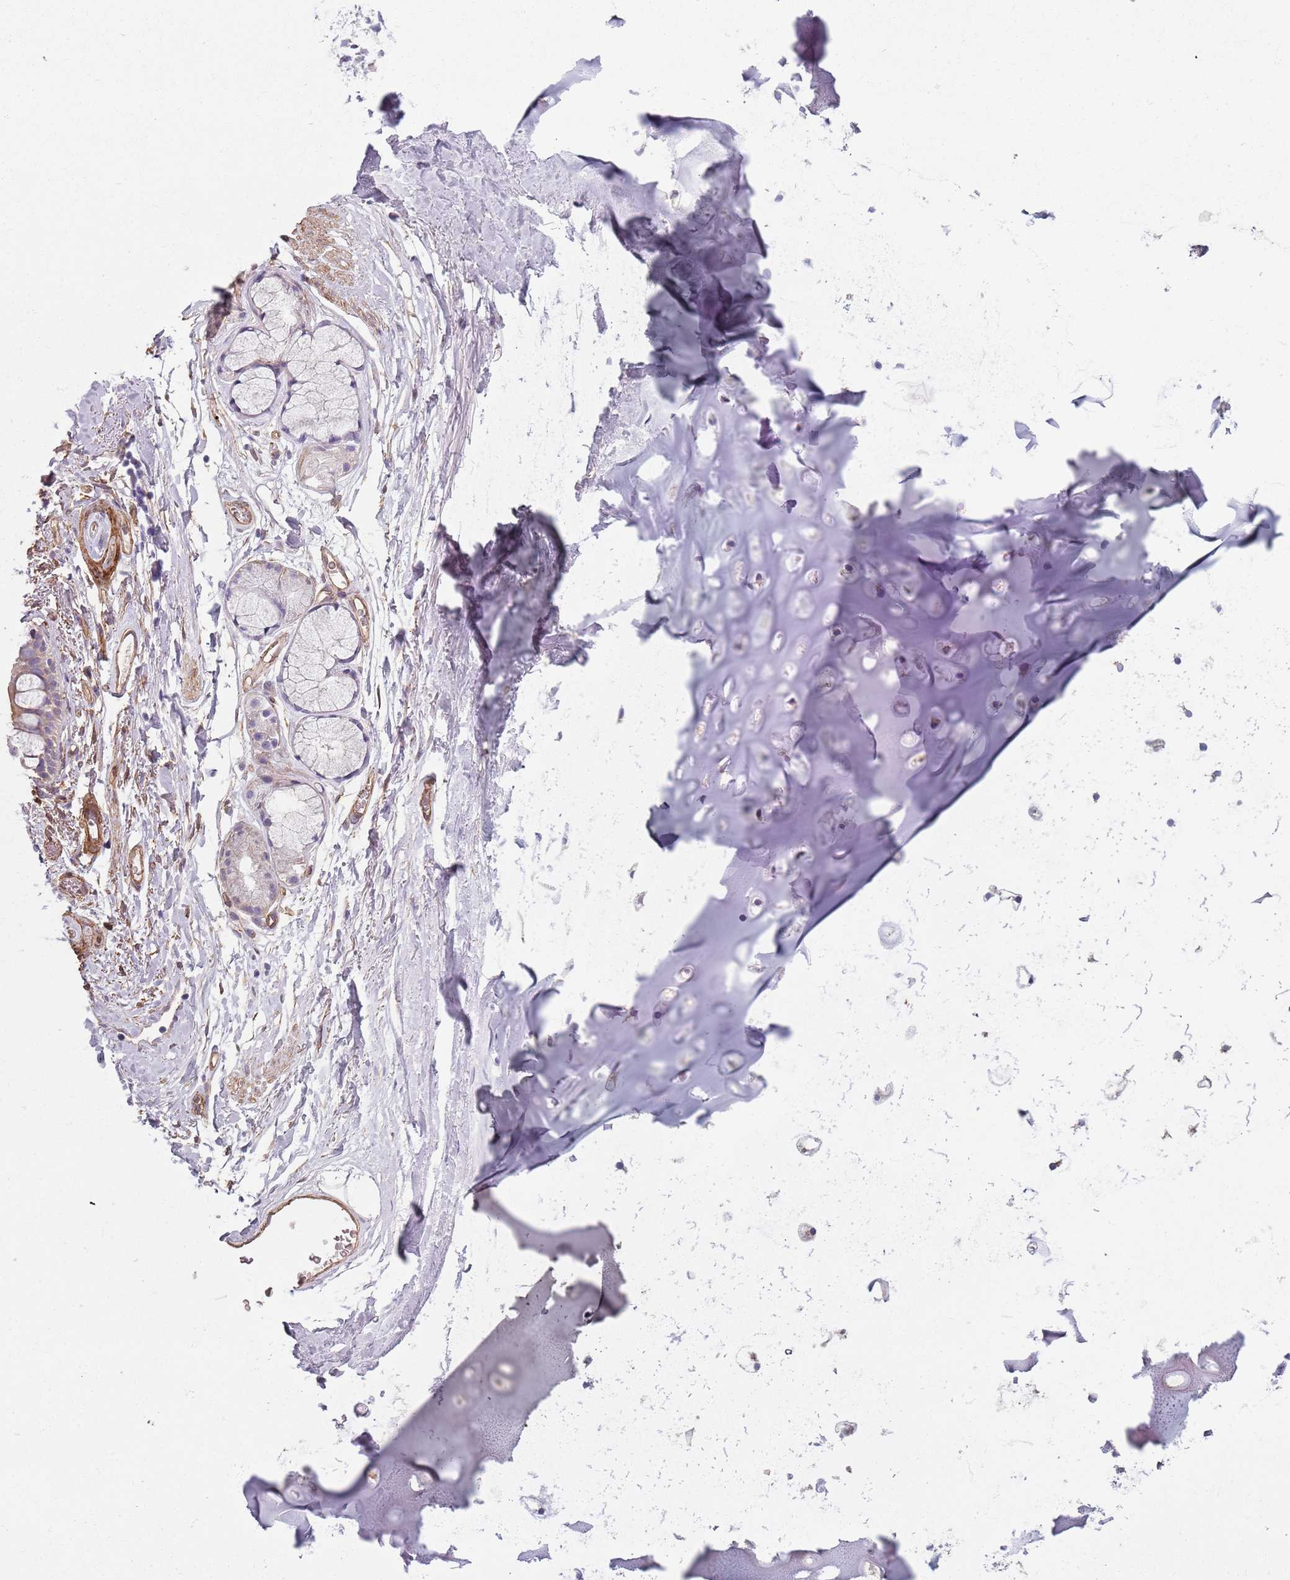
{"staining": {"intensity": "moderate", "quantity": "25%-75%", "location": "cytoplasmic/membranous"}, "tissue": "adipose tissue", "cell_type": "Adipocytes", "image_type": "normal", "snomed": [{"axis": "morphology", "description": "Normal tissue, NOS"}, {"axis": "topography", "description": "Lymph node"}, {"axis": "topography", "description": "Bronchus"}], "caption": "A micrograph of adipose tissue stained for a protein shows moderate cytoplasmic/membranous brown staining in adipocytes. Using DAB (3,3'-diaminobenzidine) (brown) and hematoxylin (blue) stains, captured at high magnification using brightfield microscopy.", "gene": "PHLPP2", "patient": {"sex": "male", "age": 63}}